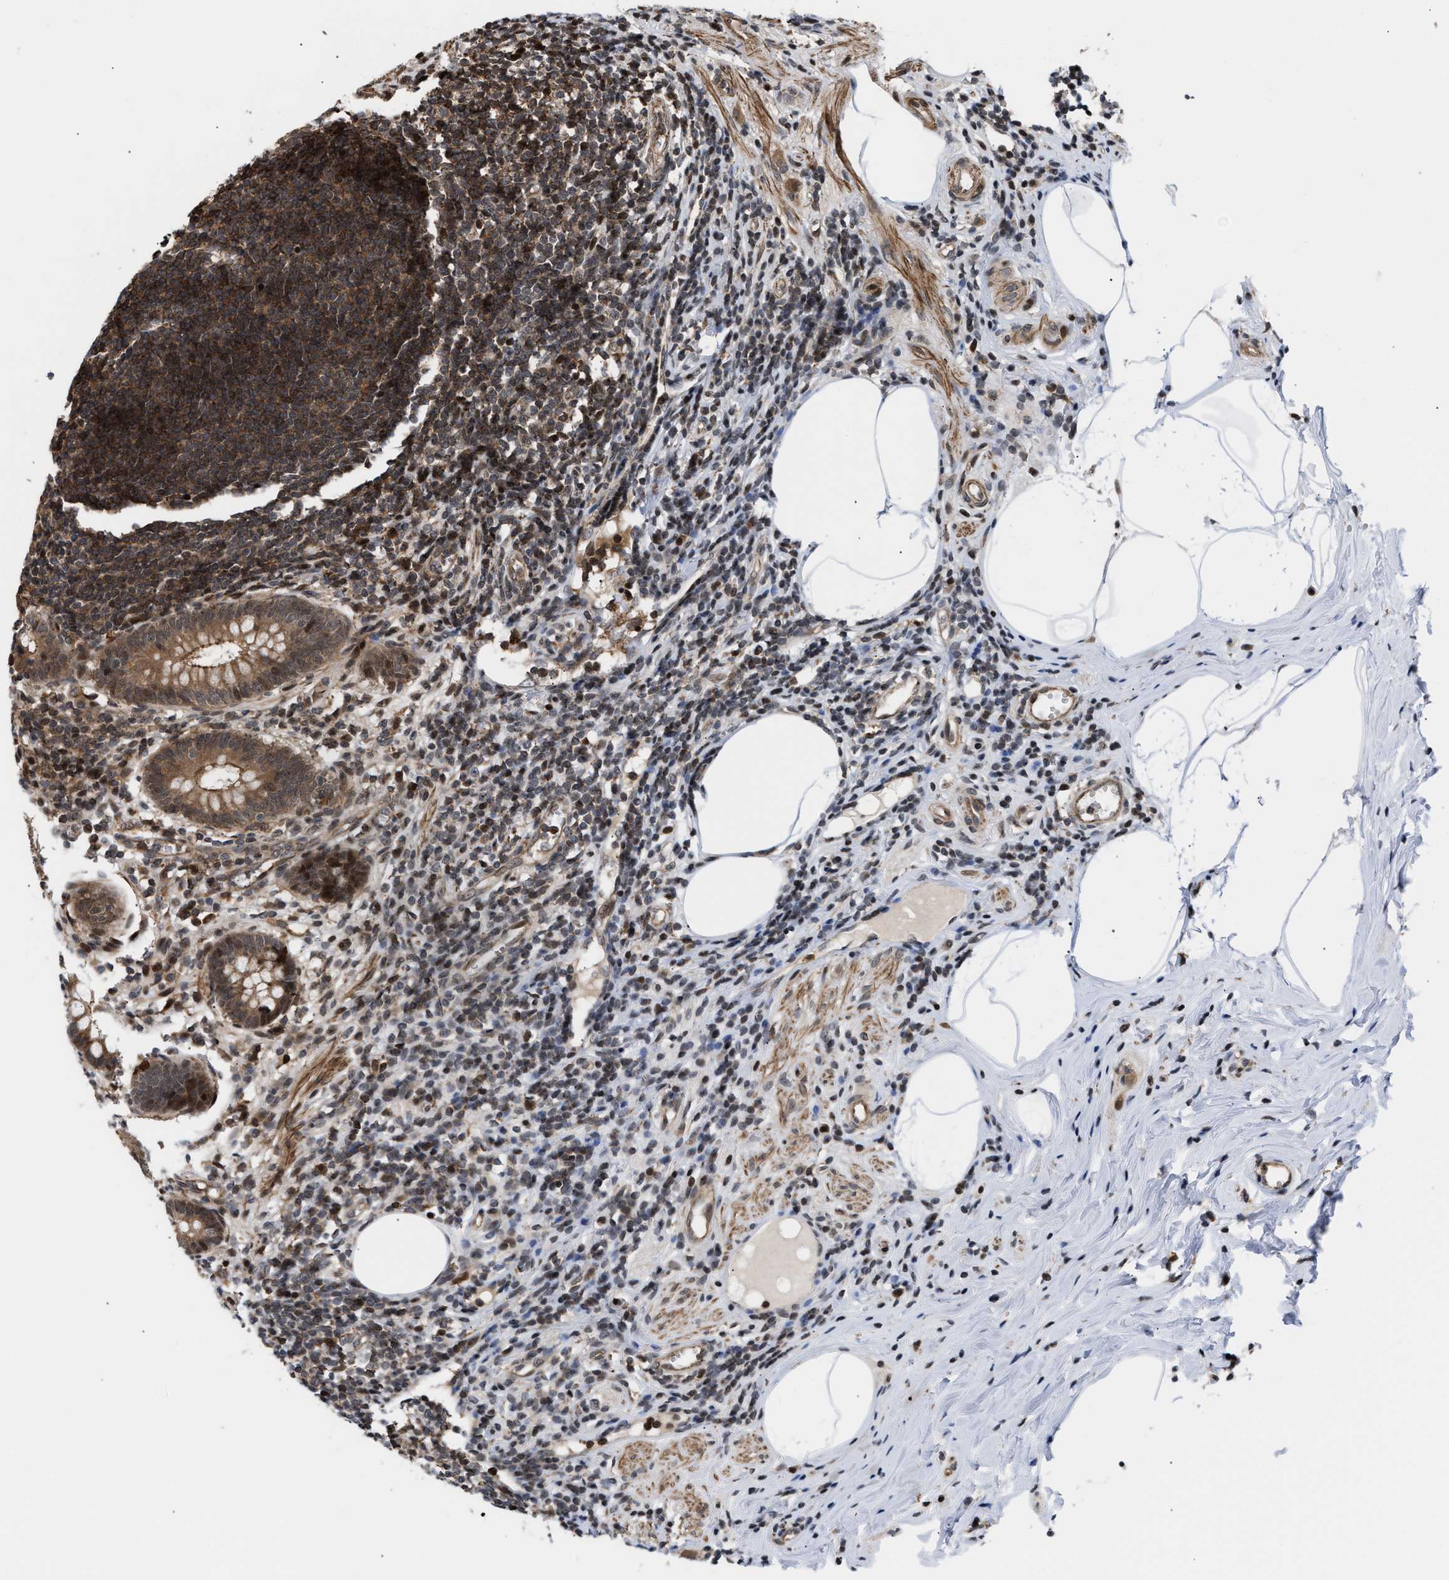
{"staining": {"intensity": "moderate", "quantity": ">75%", "location": "cytoplasmic/membranous"}, "tissue": "appendix", "cell_type": "Glandular cells", "image_type": "normal", "snomed": [{"axis": "morphology", "description": "Normal tissue, NOS"}, {"axis": "topography", "description": "Appendix"}], "caption": "Protein staining demonstrates moderate cytoplasmic/membranous positivity in about >75% of glandular cells in normal appendix.", "gene": "STAU2", "patient": {"sex": "female", "age": 50}}